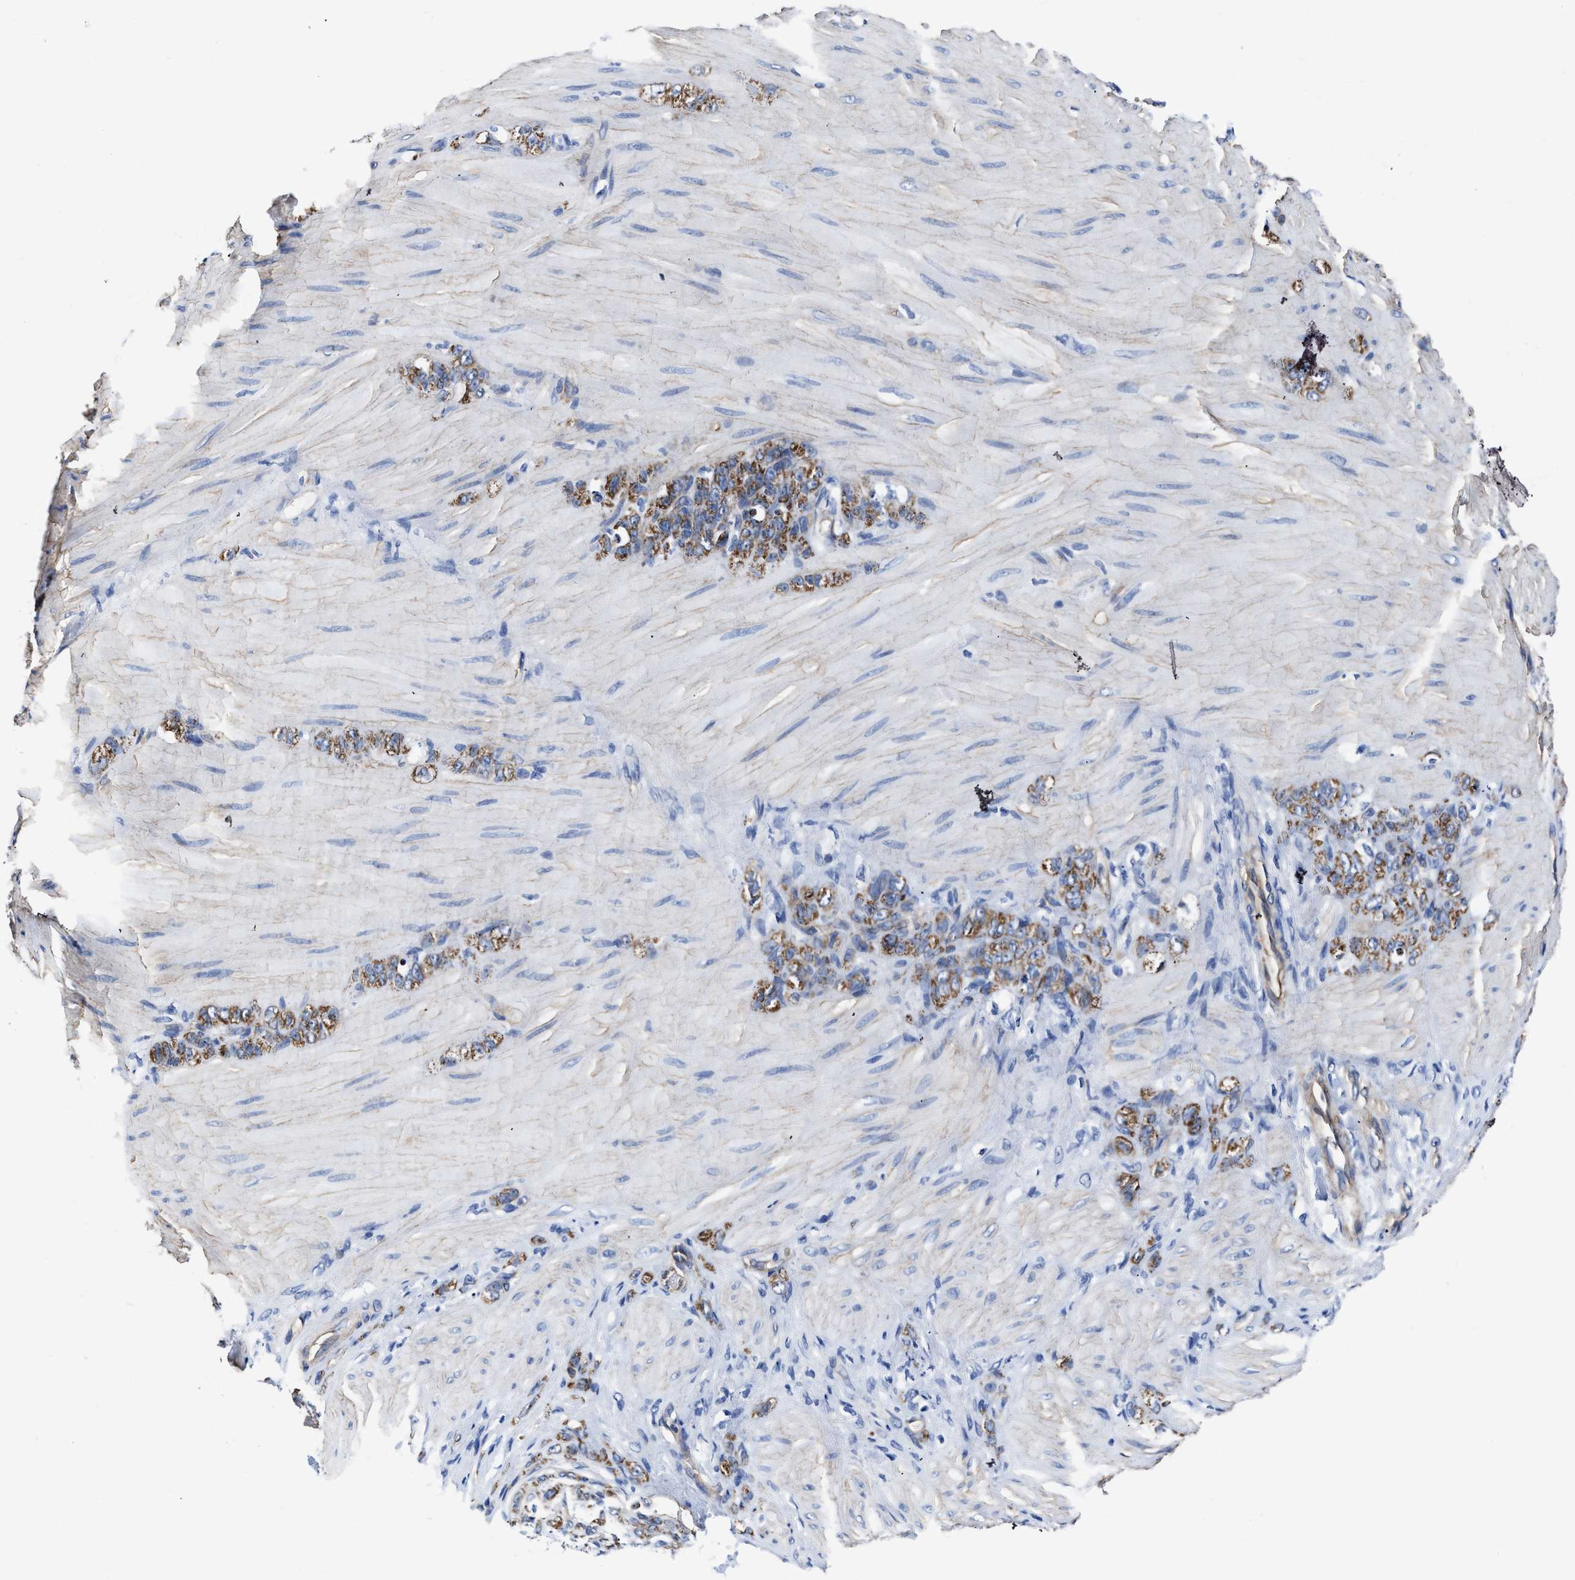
{"staining": {"intensity": "strong", "quantity": ">75%", "location": "cytoplasmic/membranous"}, "tissue": "stomach cancer", "cell_type": "Tumor cells", "image_type": "cancer", "snomed": [{"axis": "morphology", "description": "Normal tissue, NOS"}, {"axis": "morphology", "description": "Adenocarcinoma, NOS"}, {"axis": "topography", "description": "Stomach"}], "caption": "This image reveals immunohistochemistry (IHC) staining of stomach cancer (adenocarcinoma), with high strong cytoplasmic/membranous positivity in approximately >75% of tumor cells.", "gene": "KCNMB3", "patient": {"sex": "male", "age": 82}}